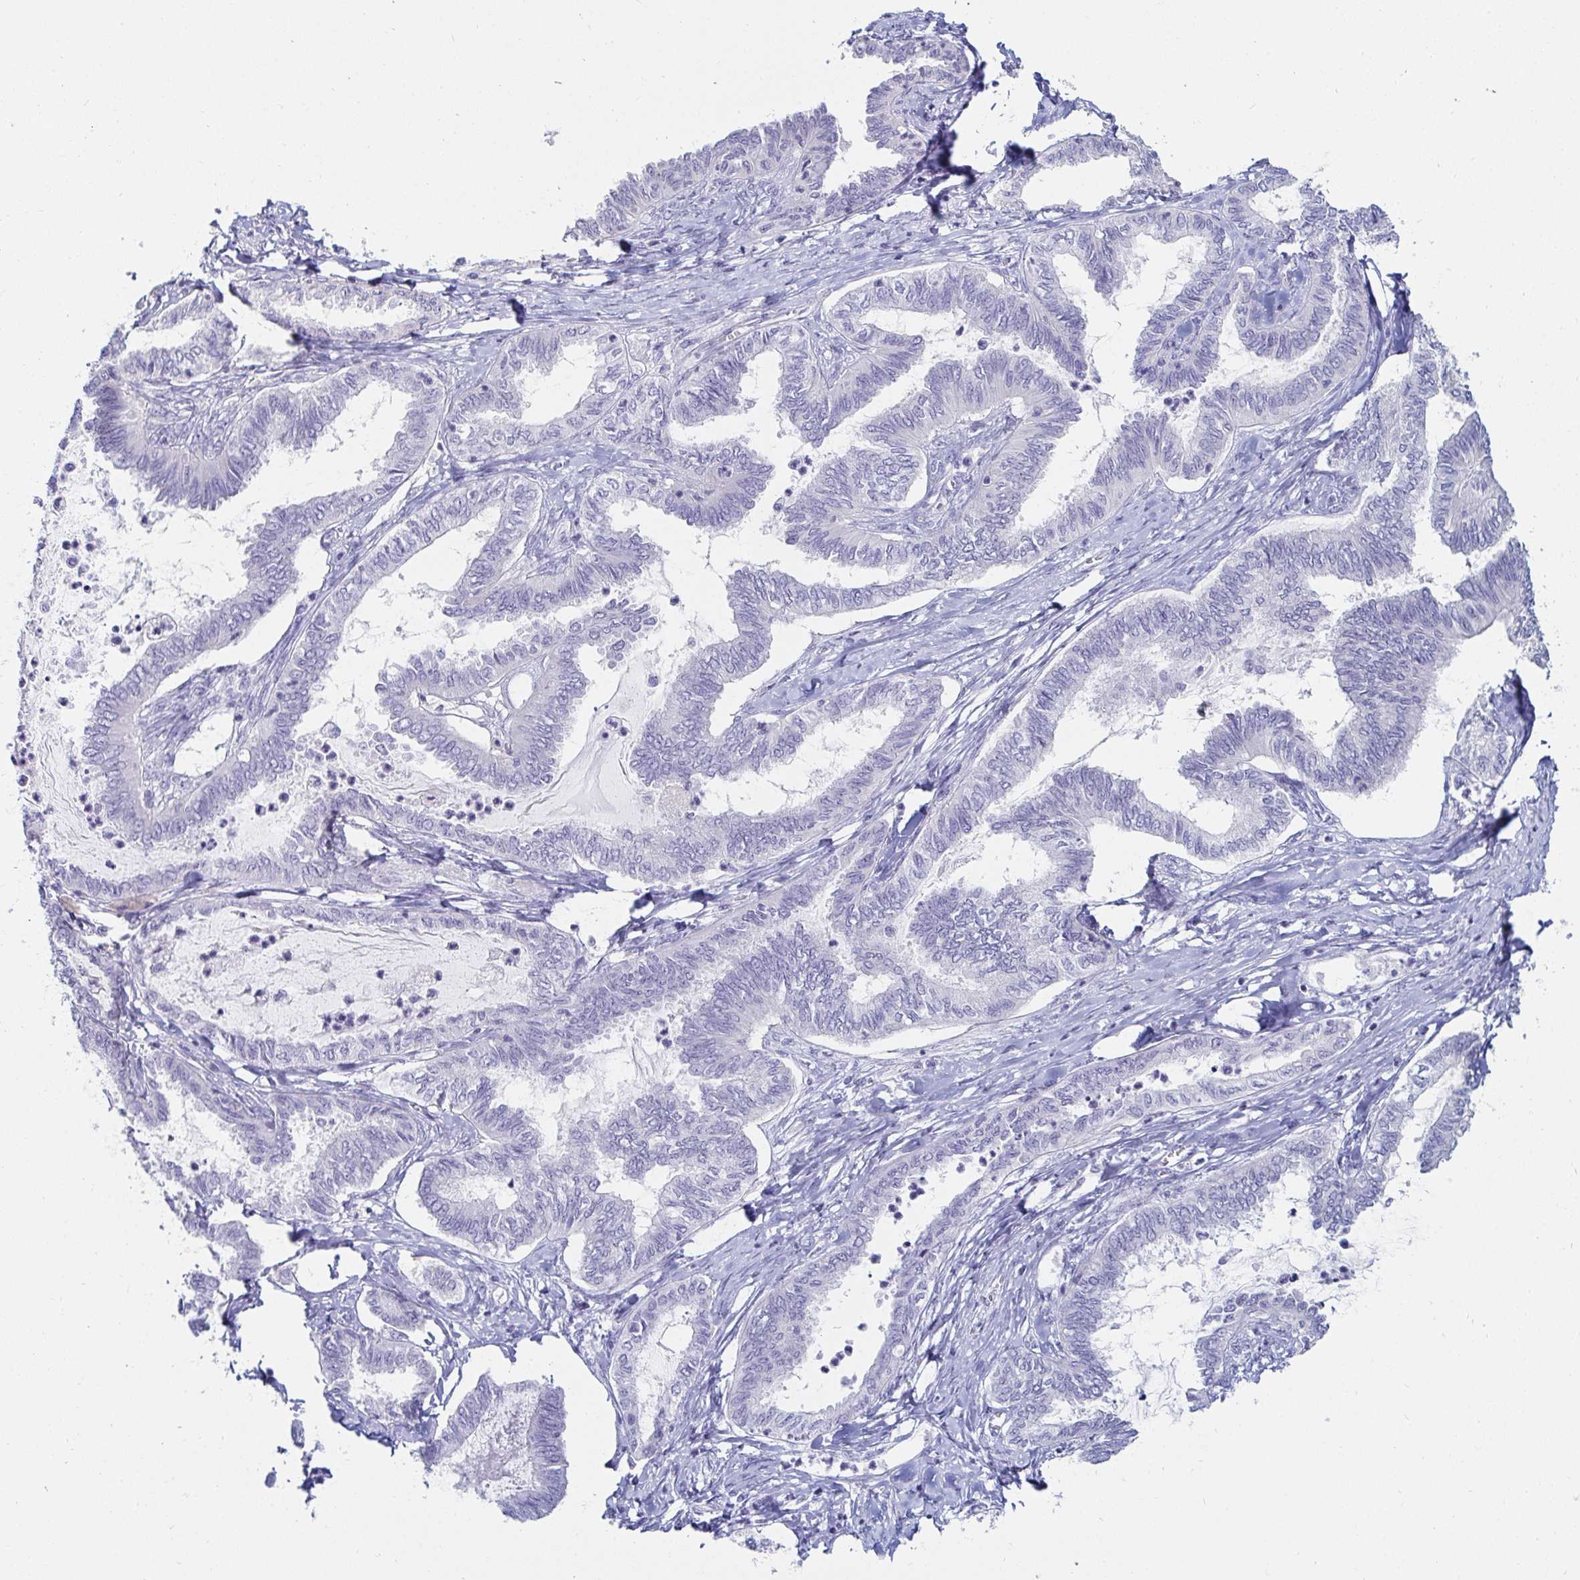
{"staining": {"intensity": "negative", "quantity": "none", "location": "none"}, "tissue": "ovarian cancer", "cell_type": "Tumor cells", "image_type": "cancer", "snomed": [{"axis": "morphology", "description": "Carcinoma, endometroid"}, {"axis": "topography", "description": "Ovary"}], "caption": "This image is of endometroid carcinoma (ovarian) stained with IHC to label a protein in brown with the nuclei are counter-stained blue. There is no expression in tumor cells.", "gene": "C4orf17", "patient": {"sex": "female", "age": 70}}